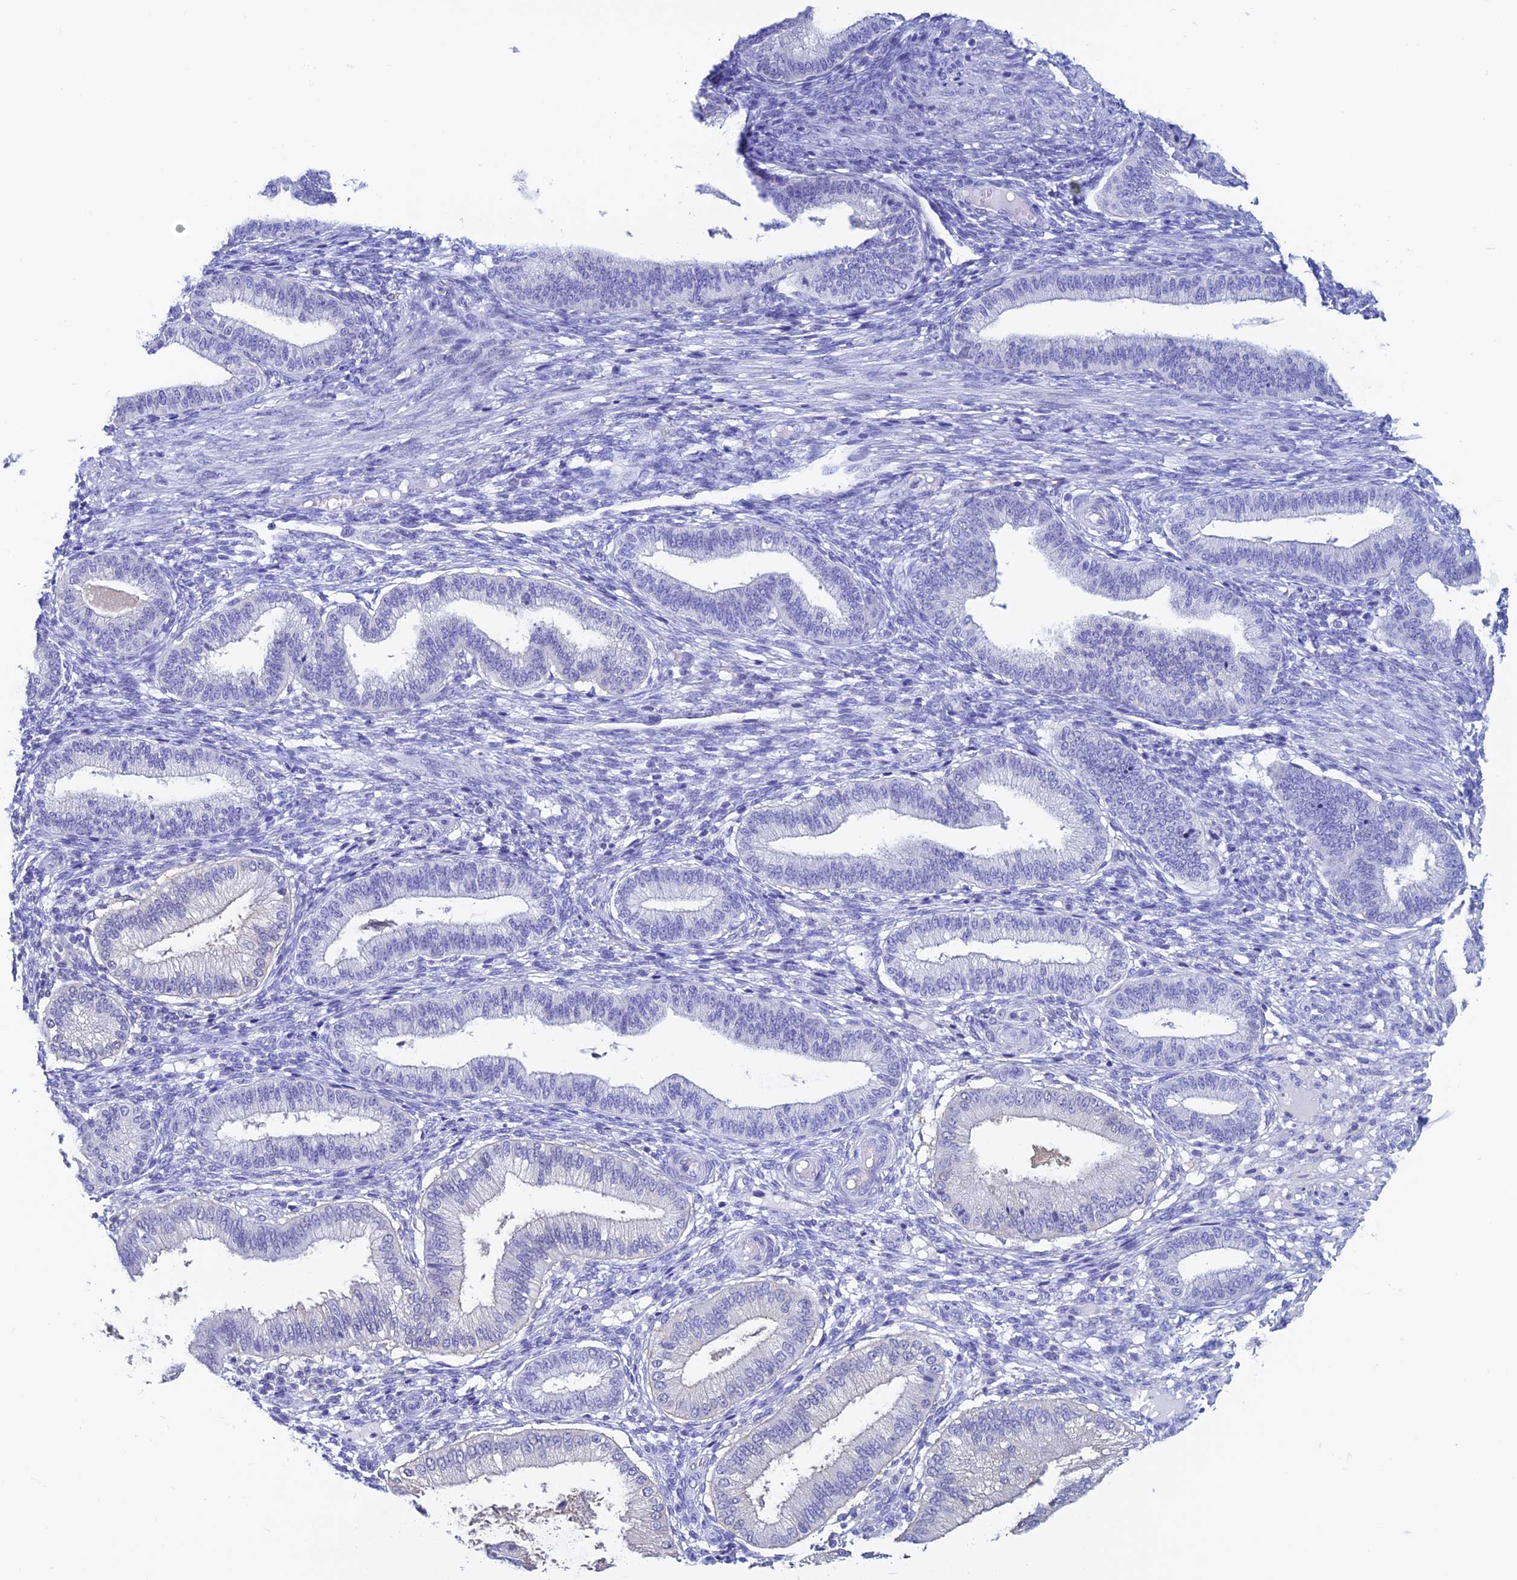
{"staining": {"intensity": "negative", "quantity": "none", "location": "none"}, "tissue": "endometrium", "cell_type": "Cells in endometrial stroma", "image_type": "normal", "snomed": [{"axis": "morphology", "description": "Normal tissue, NOS"}, {"axis": "topography", "description": "Endometrium"}], "caption": "Cells in endometrial stroma are negative for protein expression in unremarkable human endometrium. The staining was performed using DAB (3,3'-diaminobenzidine) to visualize the protein expression in brown, while the nuclei were stained in blue with hematoxylin (Magnification: 20x).", "gene": "KCNK17", "patient": {"sex": "female", "age": 39}}